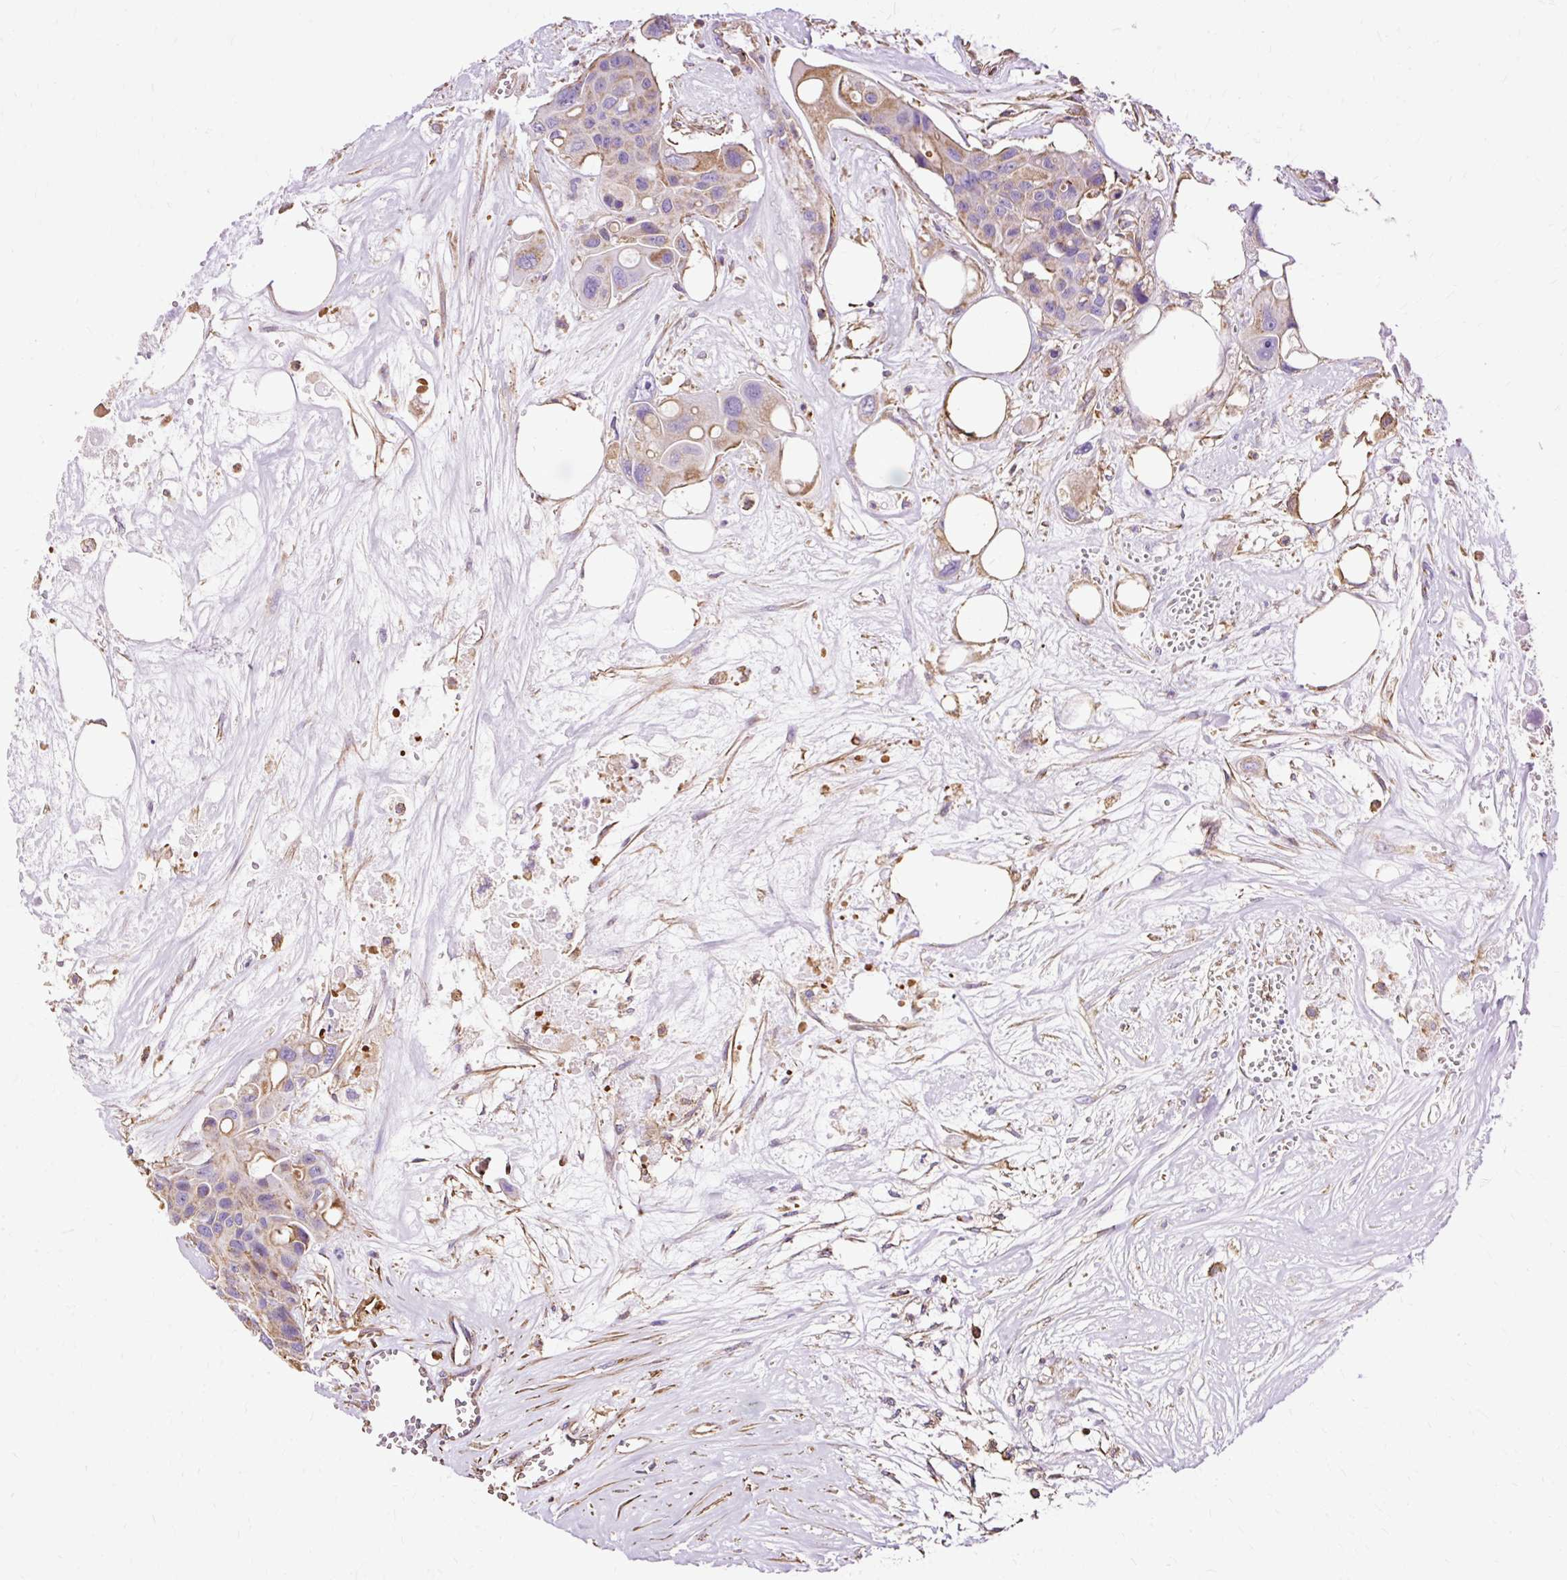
{"staining": {"intensity": "moderate", "quantity": "<25%", "location": "cytoplasmic/membranous"}, "tissue": "colorectal cancer", "cell_type": "Tumor cells", "image_type": "cancer", "snomed": [{"axis": "morphology", "description": "Adenocarcinoma, NOS"}, {"axis": "topography", "description": "Colon"}], "caption": "Colorectal cancer (adenocarcinoma) tissue displays moderate cytoplasmic/membranous staining in approximately <25% of tumor cells", "gene": "KLHL11", "patient": {"sex": "male", "age": 77}}